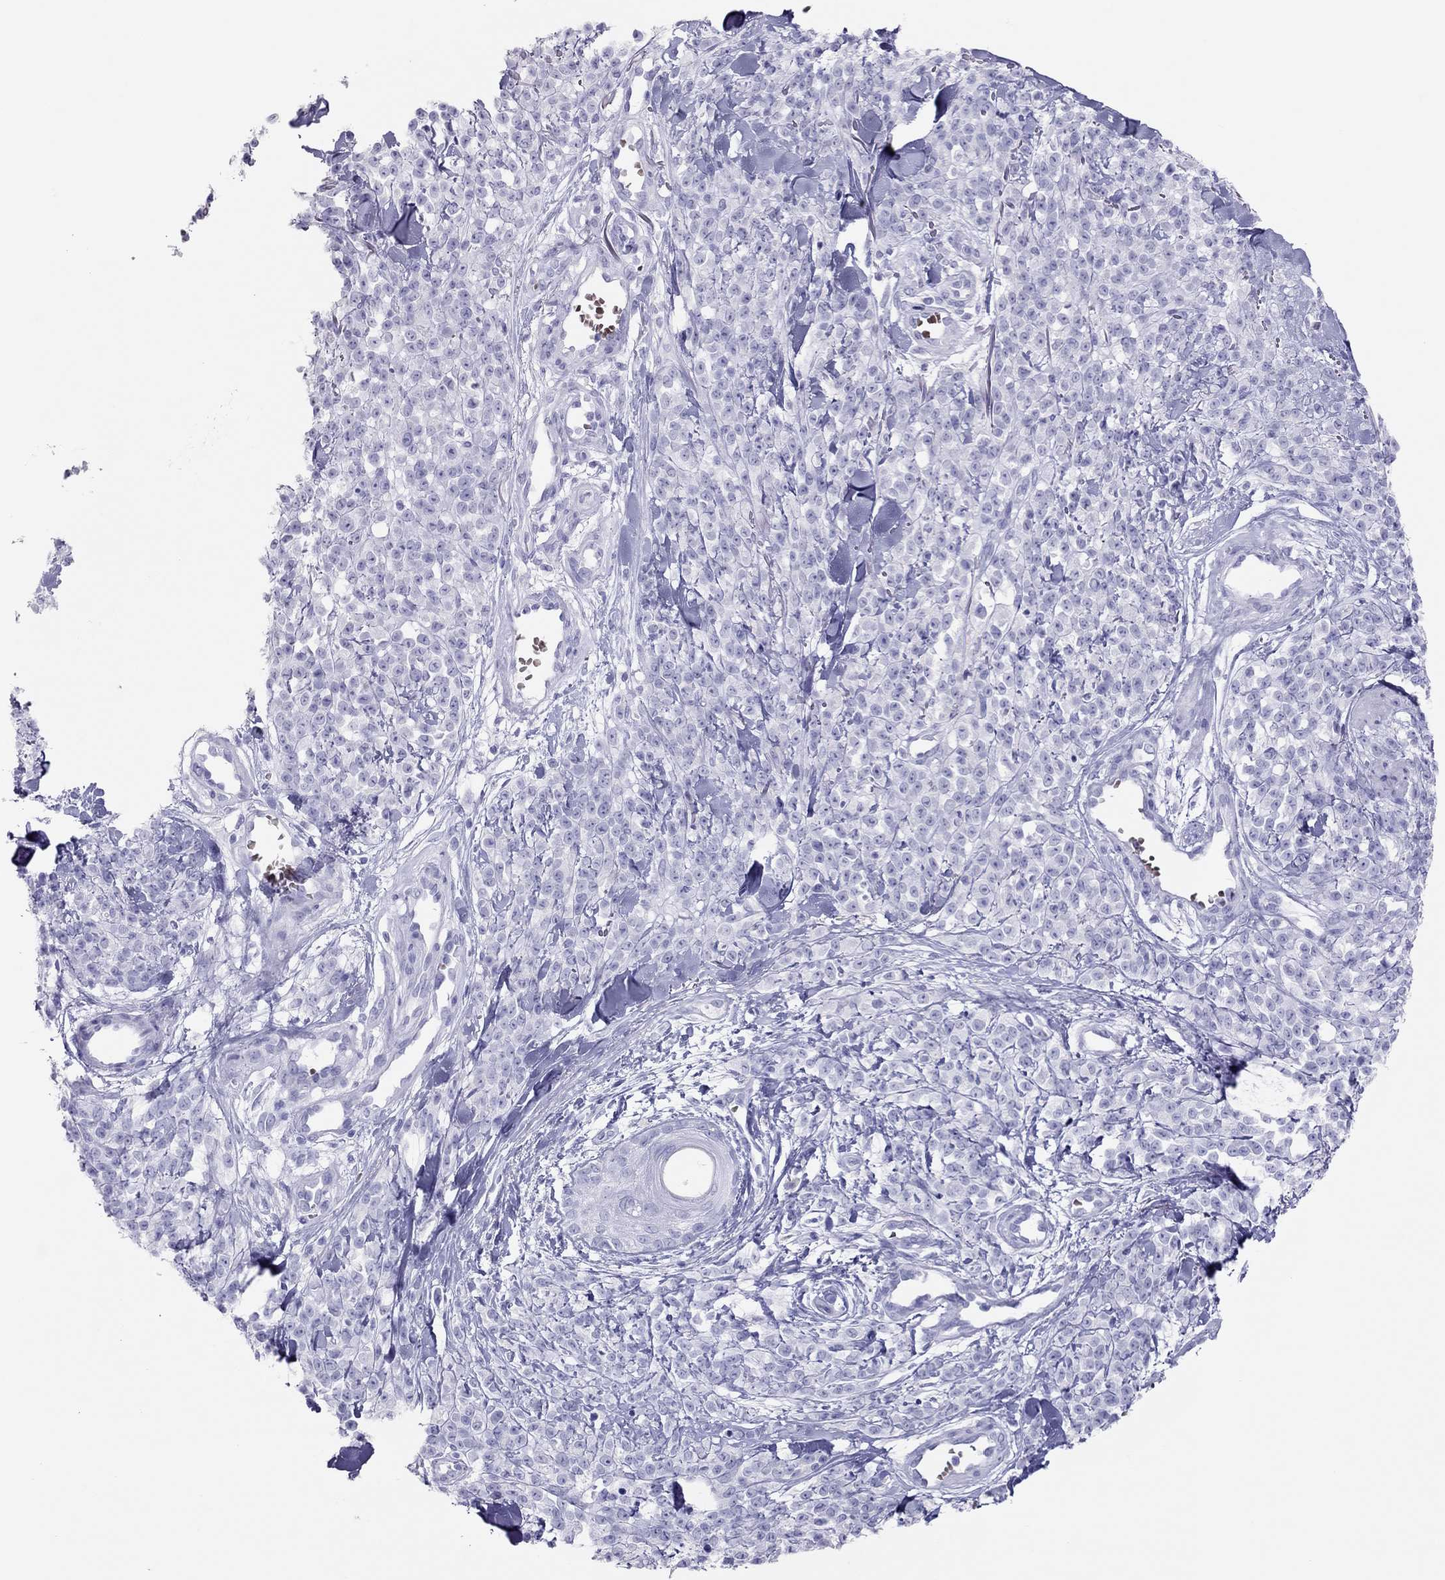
{"staining": {"intensity": "negative", "quantity": "none", "location": "none"}, "tissue": "melanoma", "cell_type": "Tumor cells", "image_type": "cancer", "snomed": [{"axis": "morphology", "description": "Malignant melanoma, NOS"}, {"axis": "topography", "description": "Skin"}, {"axis": "topography", "description": "Skin of trunk"}], "caption": "Immunohistochemistry image of neoplastic tissue: melanoma stained with DAB (3,3'-diaminobenzidine) reveals no significant protein expression in tumor cells.", "gene": "TSHB", "patient": {"sex": "male", "age": 74}}